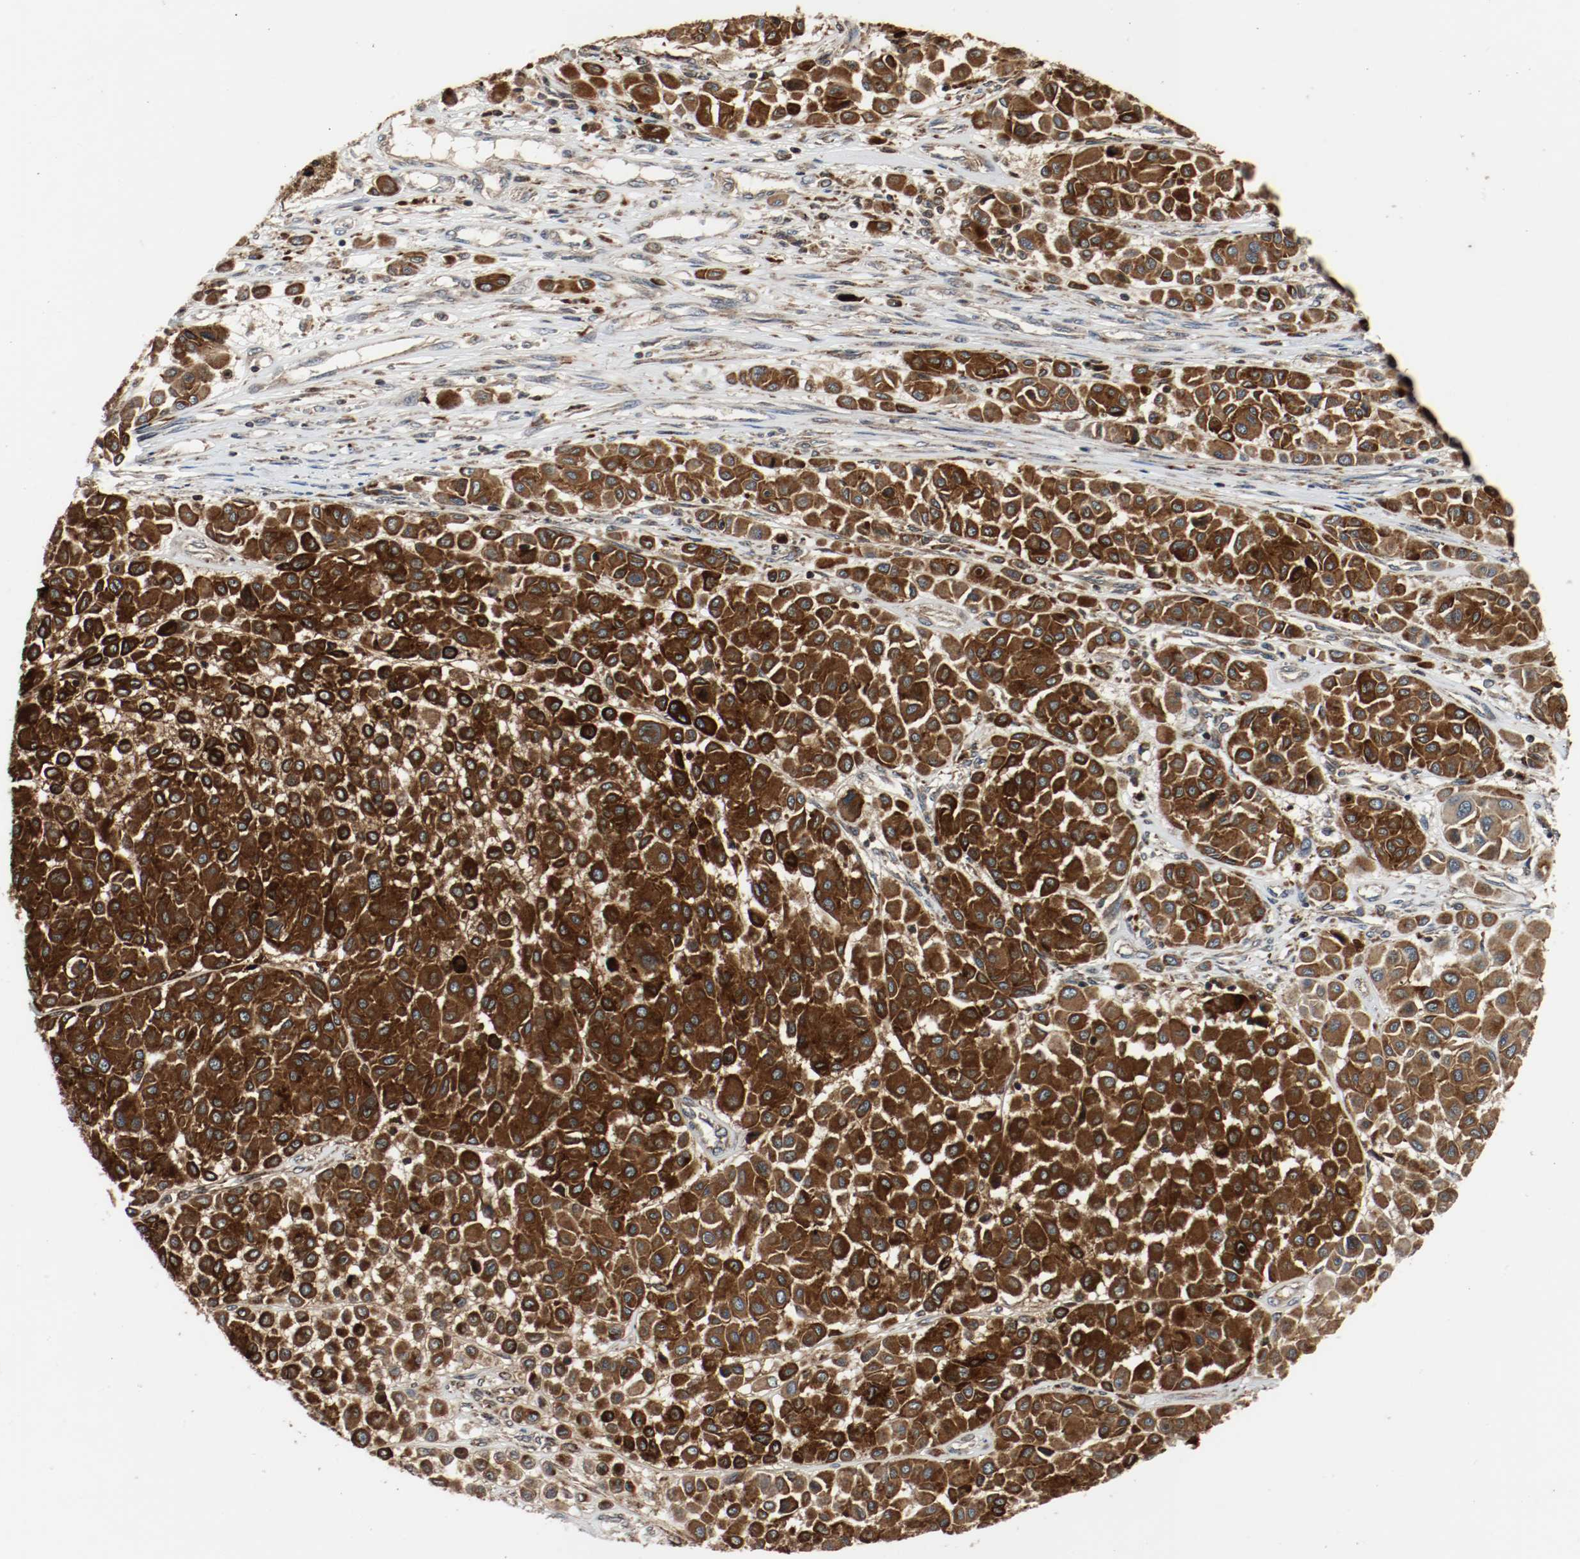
{"staining": {"intensity": "strong", "quantity": ">75%", "location": "cytoplasmic/membranous"}, "tissue": "melanoma", "cell_type": "Tumor cells", "image_type": "cancer", "snomed": [{"axis": "morphology", "description": "Malignant melanoma, Metastatic site"}, {"axis": "topography", "description": "Soft tissue"}], "caption": "The micrograph reveals staining of malignant melanoma (metastatic site), revealing strong cytoplasmic/membranous protein staining (brown color) within tumor cells.", "gene": "LAMP2", "patient": {"sex": "male", "age": 41}}